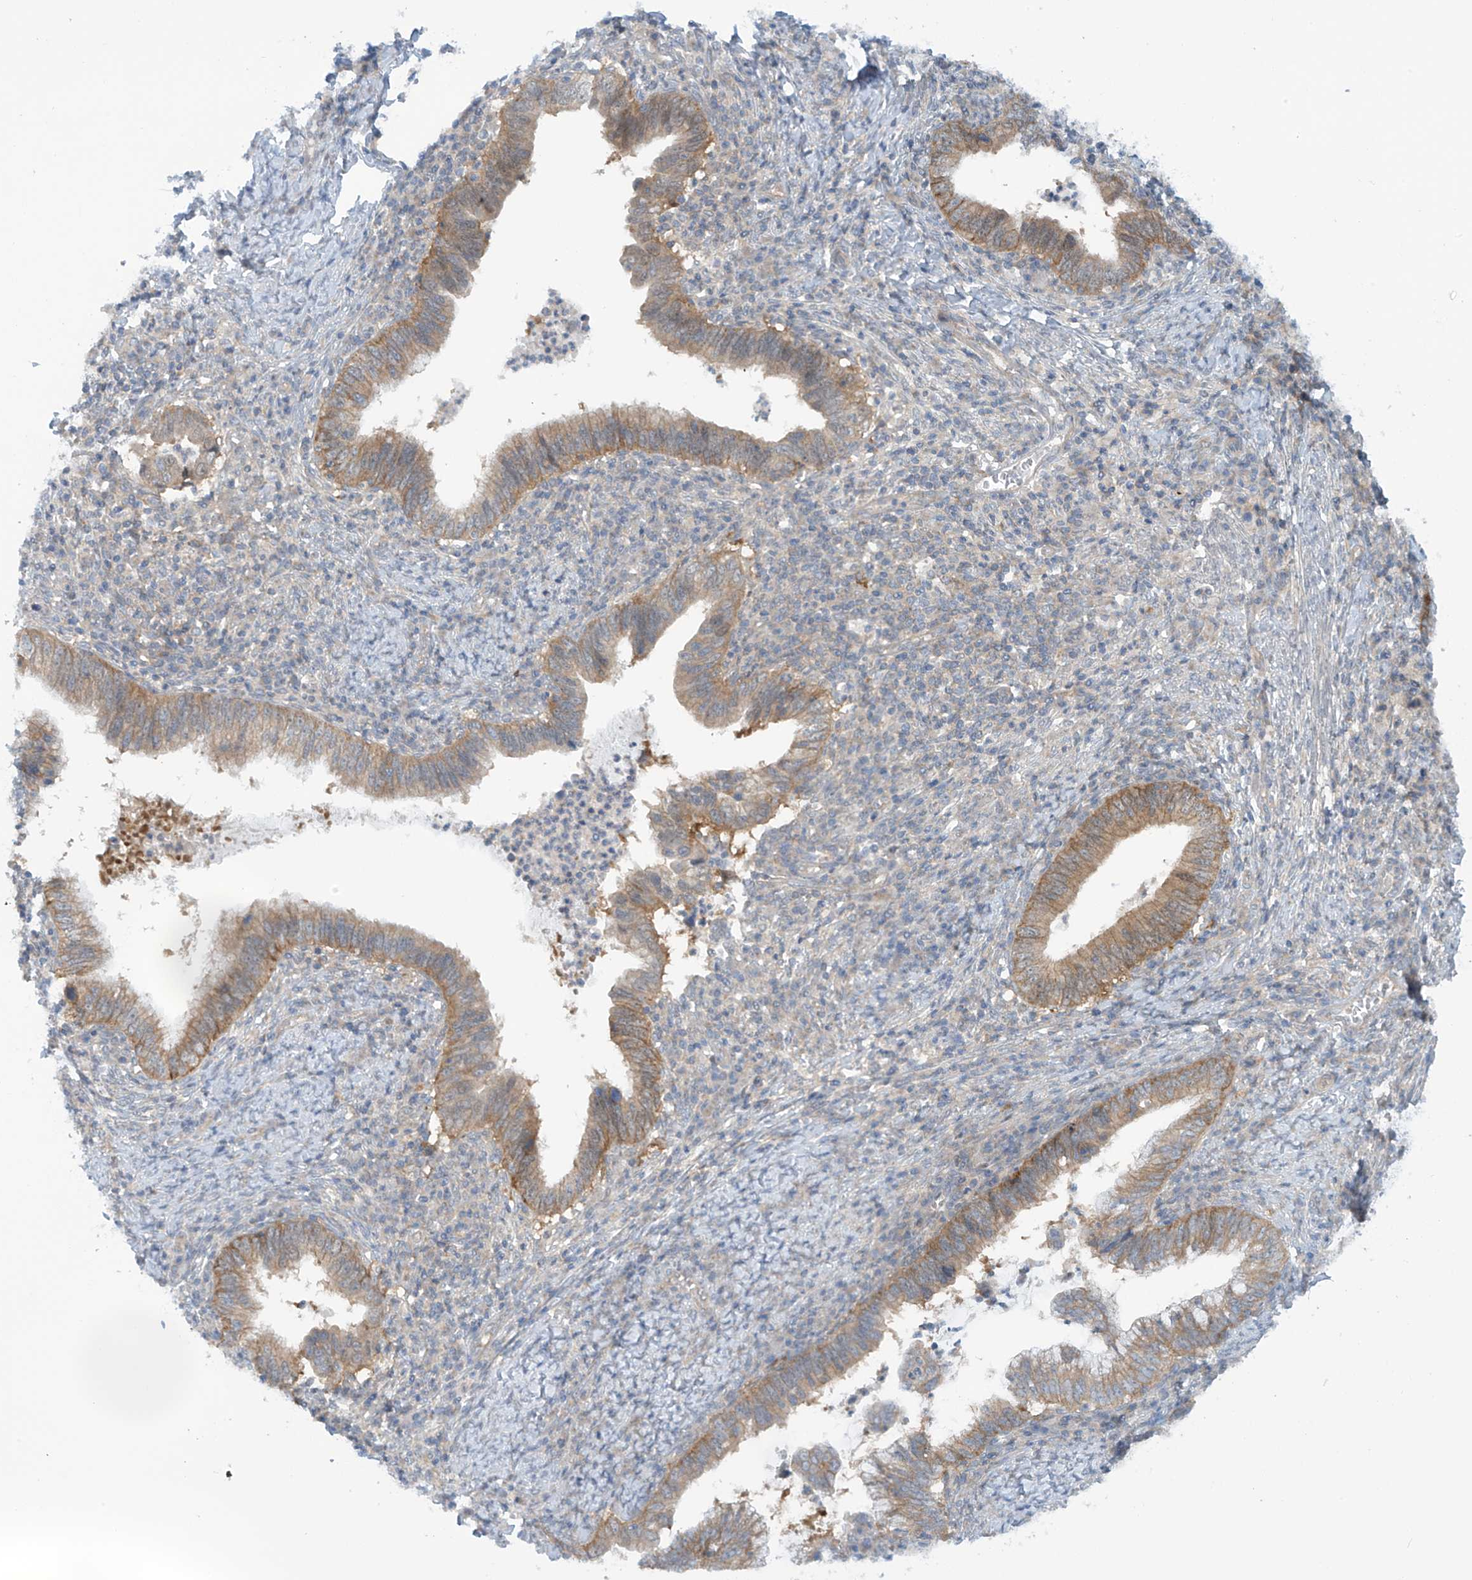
{"staining": {"intensity": "moderate", "quantity": "25%-75%", "location": "cytoplasmic/membranous"}, "tissue": "cervical cancer", "cell_type": "Tumor cells", "image_type": "cancer", "snomed": [{"axis": "morphology", "description": "Adenocarcinoma, NOS"}, {"axis": "topography", "description": "Cervix"}], "caption": "Cervical cancer stained with a brown dye exhibits moderate cytoplasmic/membranous positive staining in about 25%-75% of tumor cells.", "gene": "FSD1L", "patient": {"sex": "female", "age": 36}}